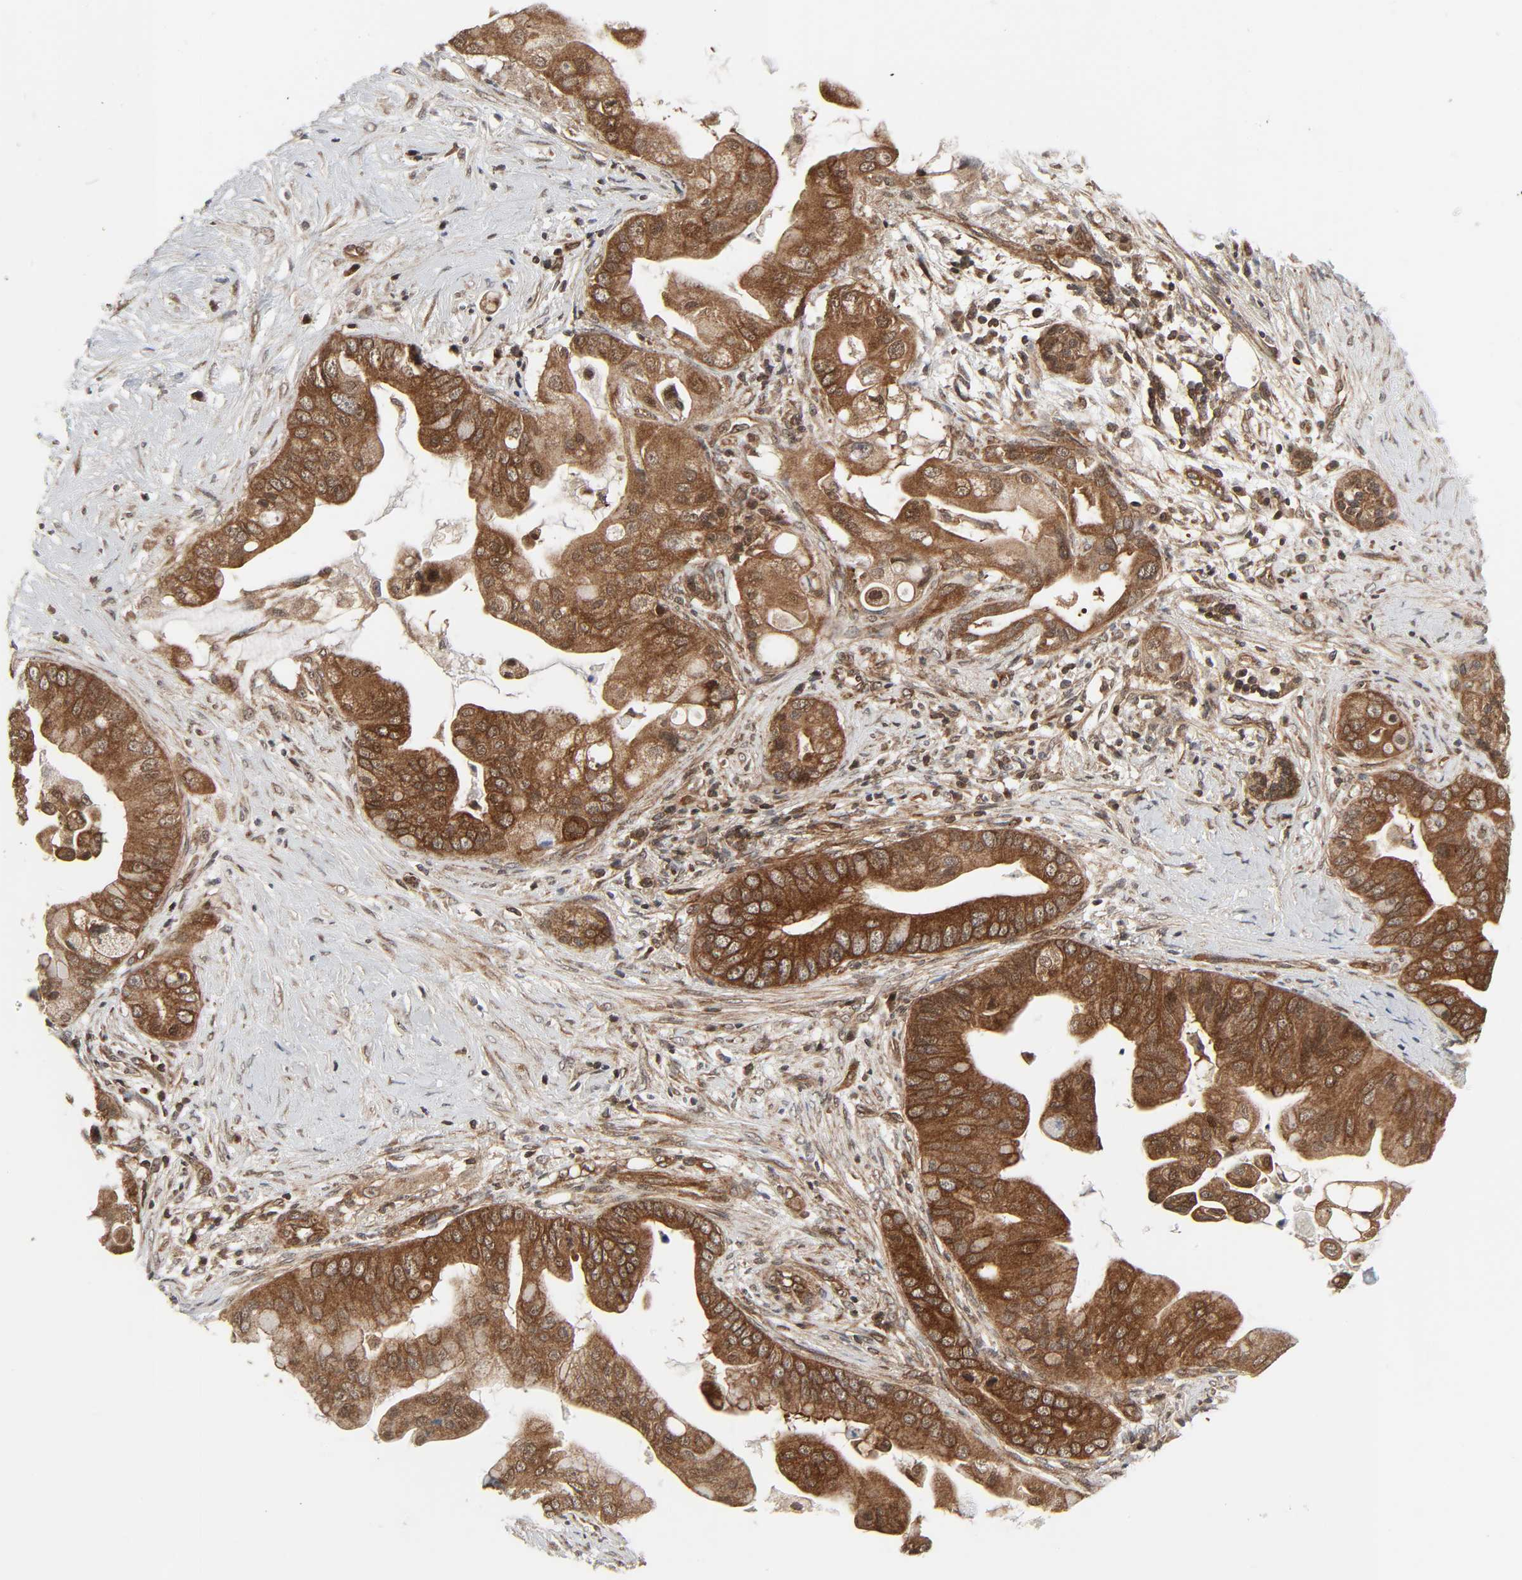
{"staining": {"intensity": "strong", "quantity": ">75%", "location": "cytoplasmic/membranous,nuclear"}, "tissue": "pancreatic cancer", "cell_type": "Tumor cells", "image_type": "cancer", "snomed": [{"axis": "morphology", "description": "Adenocarcinoma, NOS"}, {"axis": "topography", "description": "Pancreas"}], "caption": "Immunohistochemistry (DAB (3,3'-diaminobenzidine)) staining of pancreatic adenocarcinoma reveals strong cytoplasmic/membranous and nuclear protein expression in about >75% of tumor cells.", "gene": "GSK3A", "patient": {"sex": "female", "age": 75}}